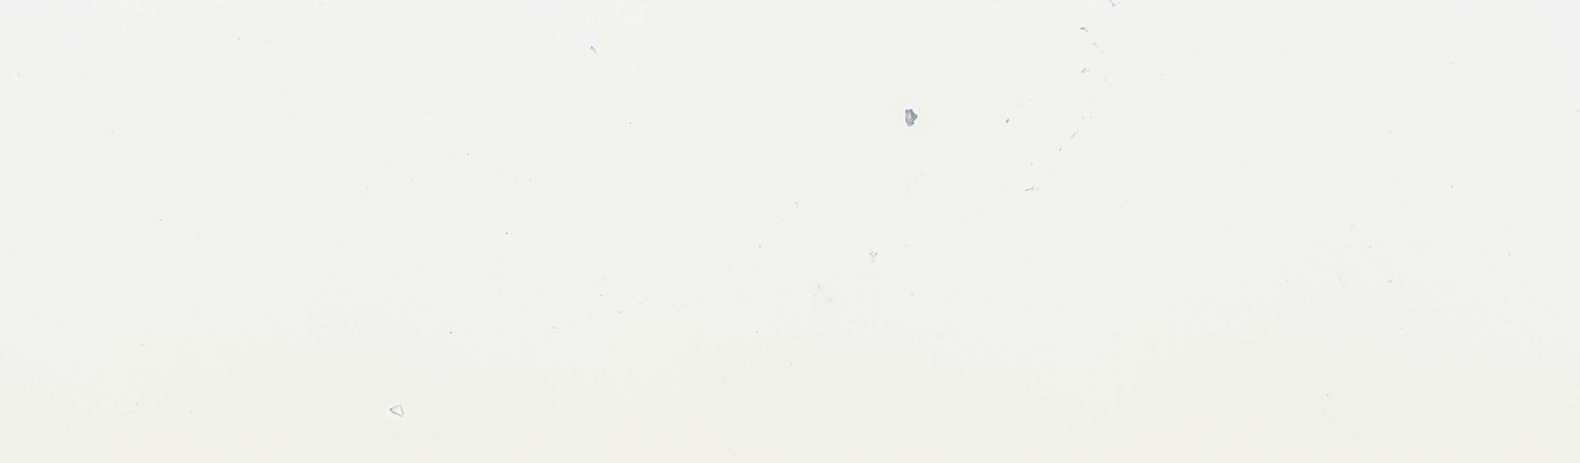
{"staining": {"intensity": "strong", "quantity": ">75%", "location": "nuclear"}, "tissue": "adipose tissue", "cell_type": "Adipocytes", "image_type": "normal", "snomed": [{"axis": "morphology", "description": "Normal tissue, NOS"}, {"axis": "topography", "description": "Breast"}, {"axis": "topography", "description": "Soft tissue"}], "caption": "DAB immunohistochemical staining of unremarkable human adipose tissue demonstrates strong nuclear protein expression in approximately >75% of adipocytes. The staining was performed using DAB, with brown indicating positive protein expression. Nuclei are stained blue with hematoxylin.", "gene": "BCLAF1", "patient": {"sex": "female", "age": 25}}